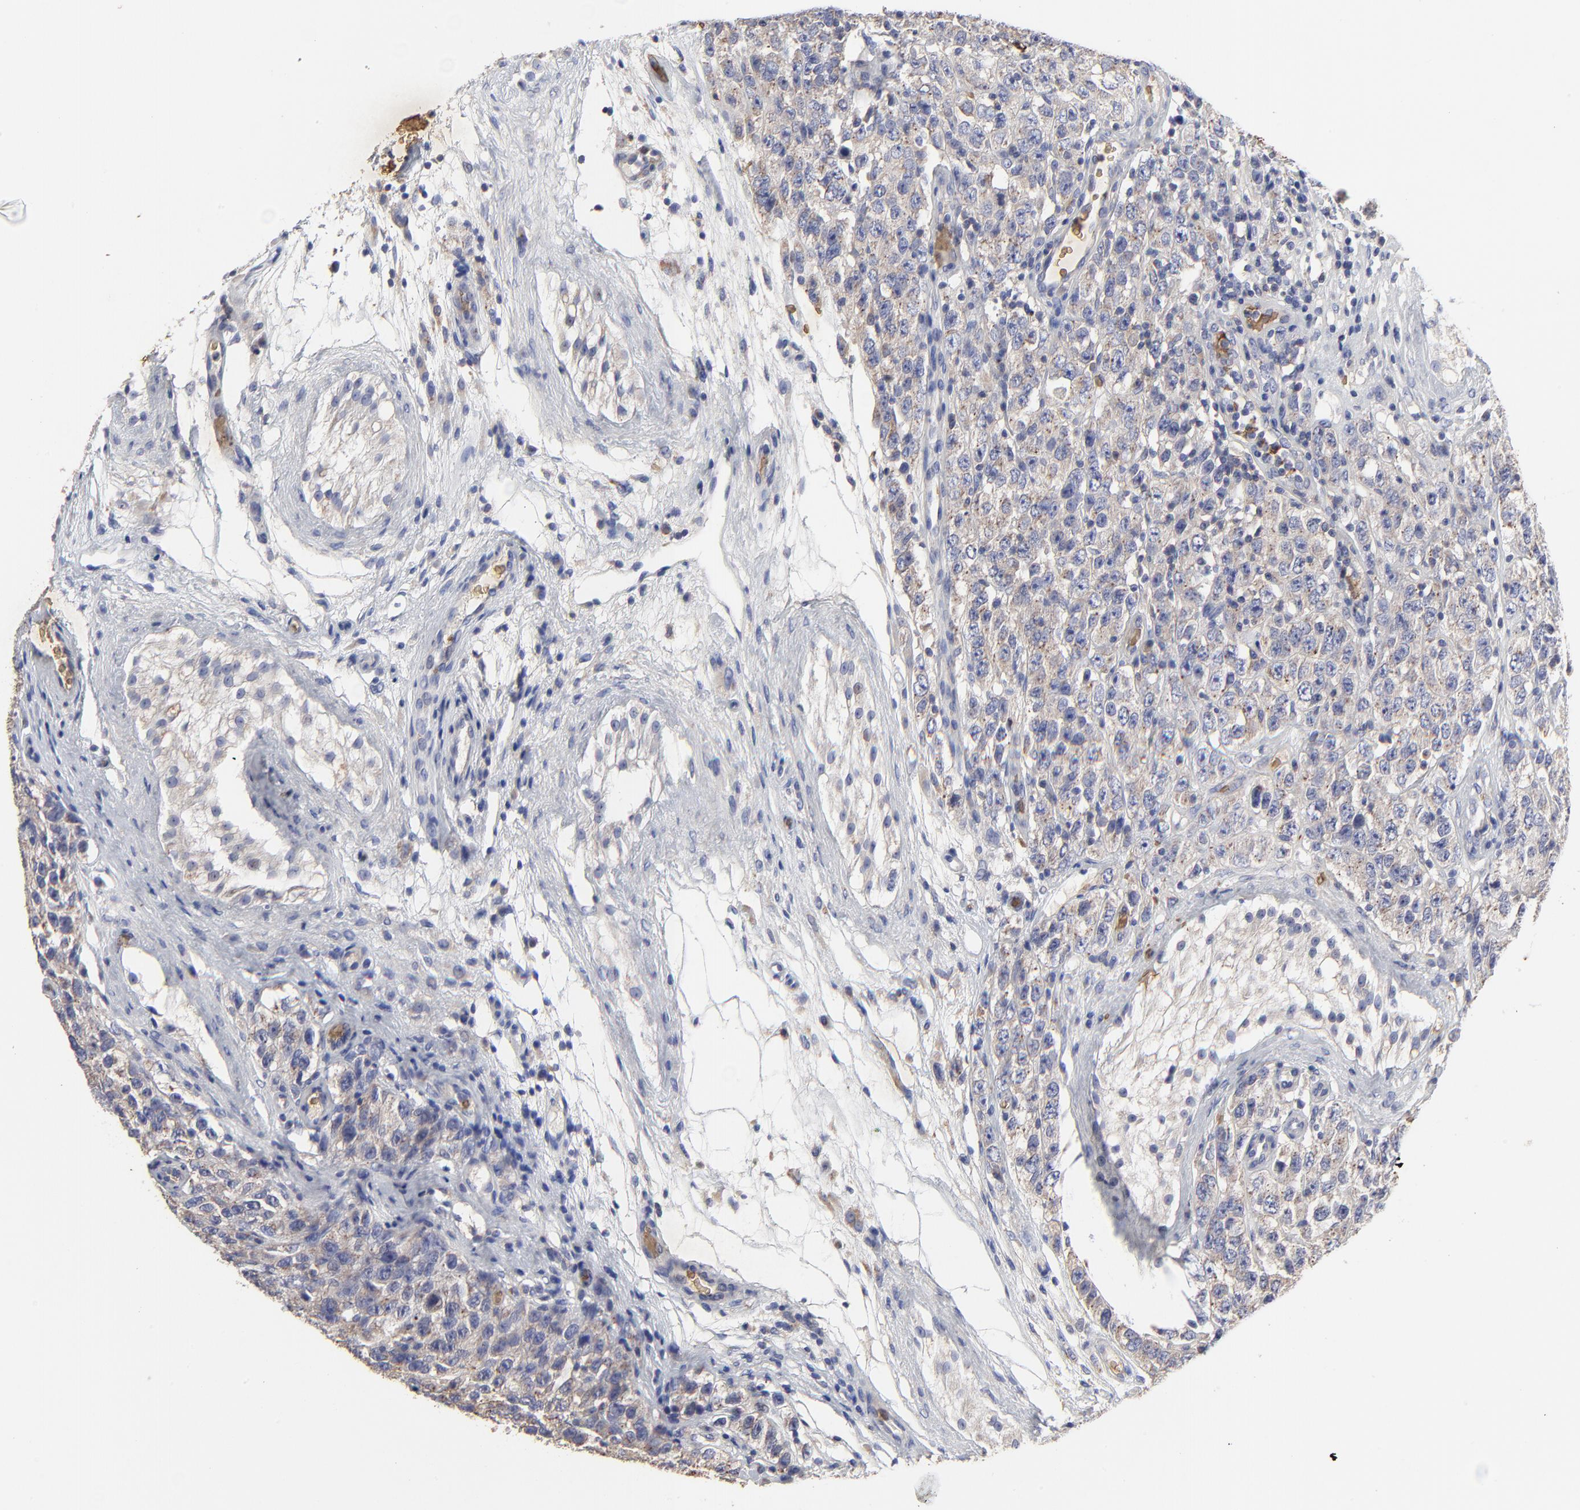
{"staining": {"intensity": "negative", "quantity": "none", "location": "none"}, "tissue": "testis cancer", "cell_type": "Tumor cells", "image_type": "cancer", "snomed": [{"axis": "morphology", "description": "Seminoma, NOS"}, {"axis": "topography", "description": "Testis"}], "caption": "Immunohistochemistry (IHC) of testis cancer shows no positivity in tumor cells. (Immunohistochemistry (IHC), brightfield microscopy, high magnification).", "gene": "PAG1", "patient": {"sex": "male", "age": 52}}